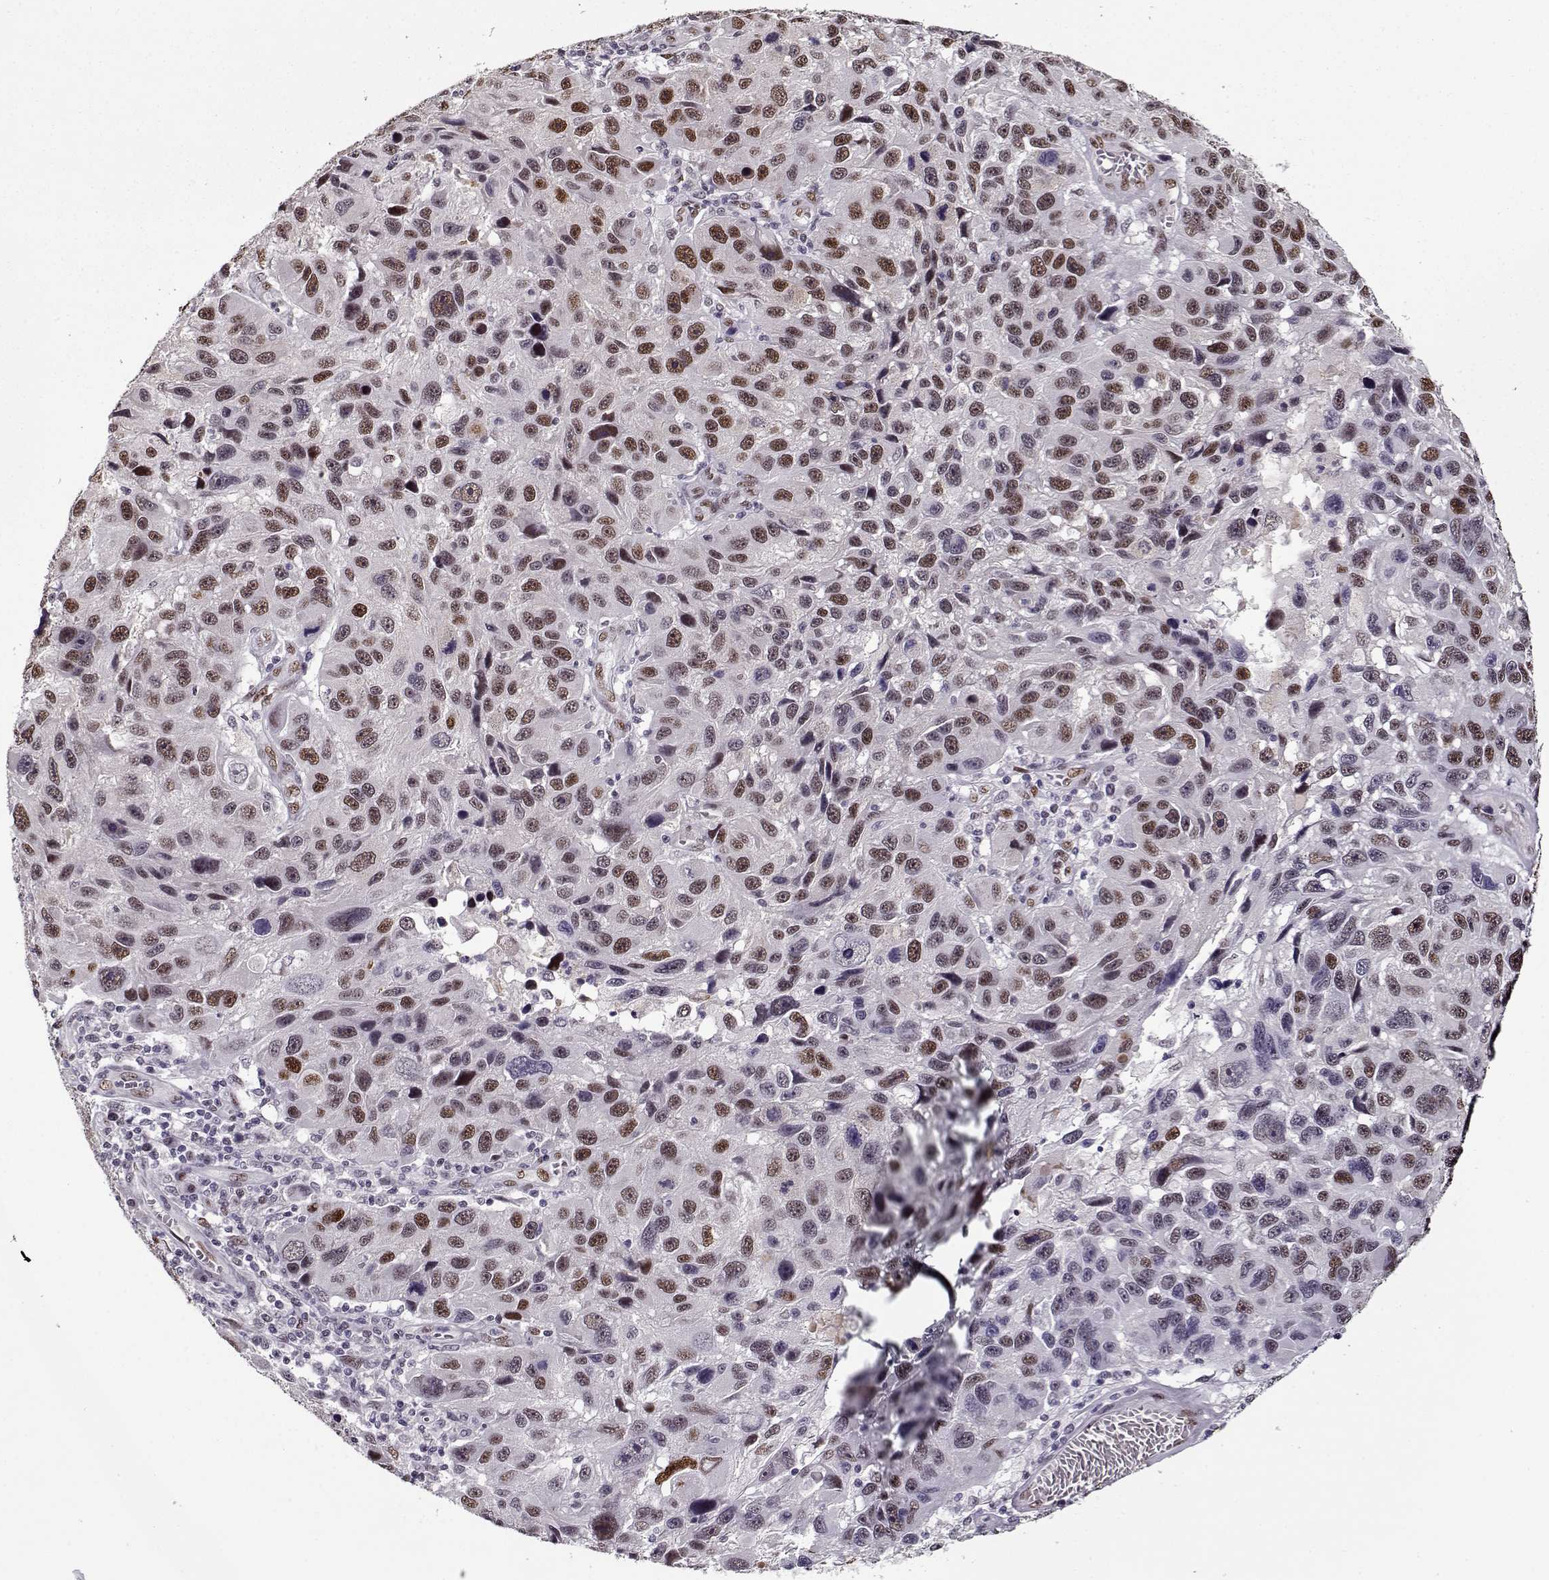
{"staining": {"intensity": "moderate", "quantity": ">75%", "location": "nuclear"}, "tissue": "melanoma", "cell_type": "Tumor cells", "image_type": "cancer", "snomed": [{"axis": "morphology", "description": "Malignant melanoma, NOS"}, {"axis": "topography", "description": "Skin"}], "caption": "This is a histology image of immunohistochemistry (IHC) staining of malignant melanoma, which shows moderate expression in the nuclear of tumor cells.", "gene": "PRMT8", "patient": {"sex": "male", "age": 53}}